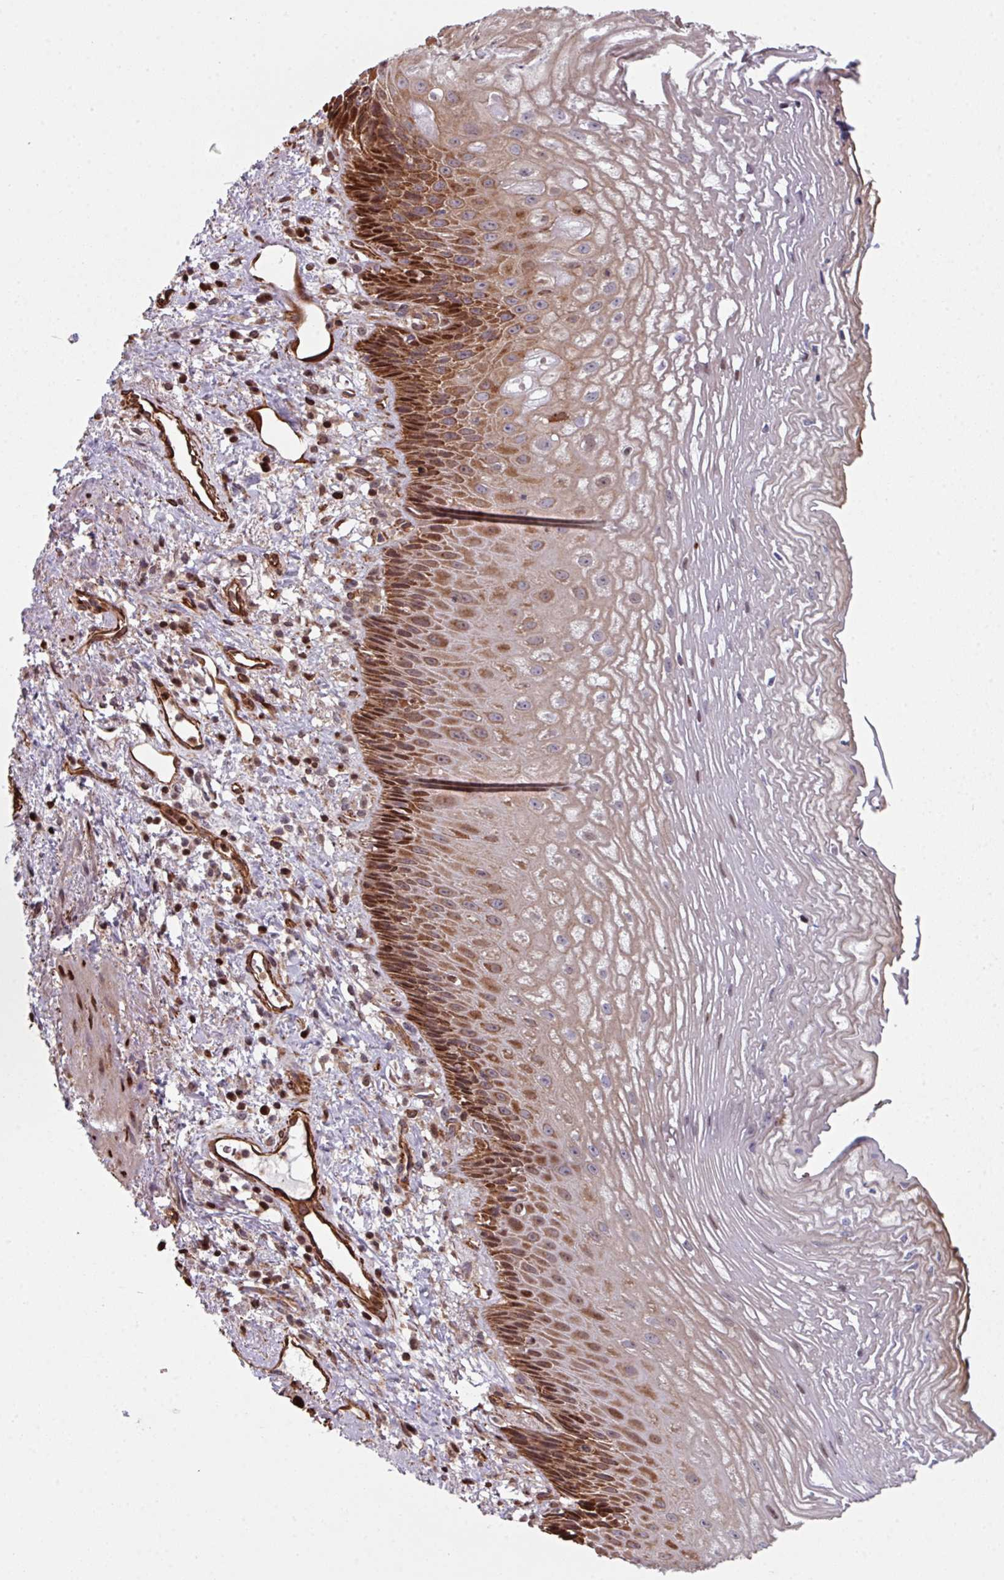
{"staining": {"intensity": "strong", "quantity": "25%-75%", "location": "cytoplasmic/membranous,nuclear"}, "tissue": "esophagus", "cell_type": "Squamous epithelial cells", "image_type": "normal", "snomed": [{"axis": "morphology", "description": "Normal tissue, NOS"}, {"axis": "topography", "description": "Esophagus"}], "caption": "Squamous epithelial cells demonstrate high levels of strong cytoplasmic/membranous,nuclear staining in approximately 25%-75% of cells in normal human esophagus. (DAB IHC, brown staining for protein, blue staining for nuclei).", "gene": "ANO9", "patient": {"sex": "male", "age": 60}}